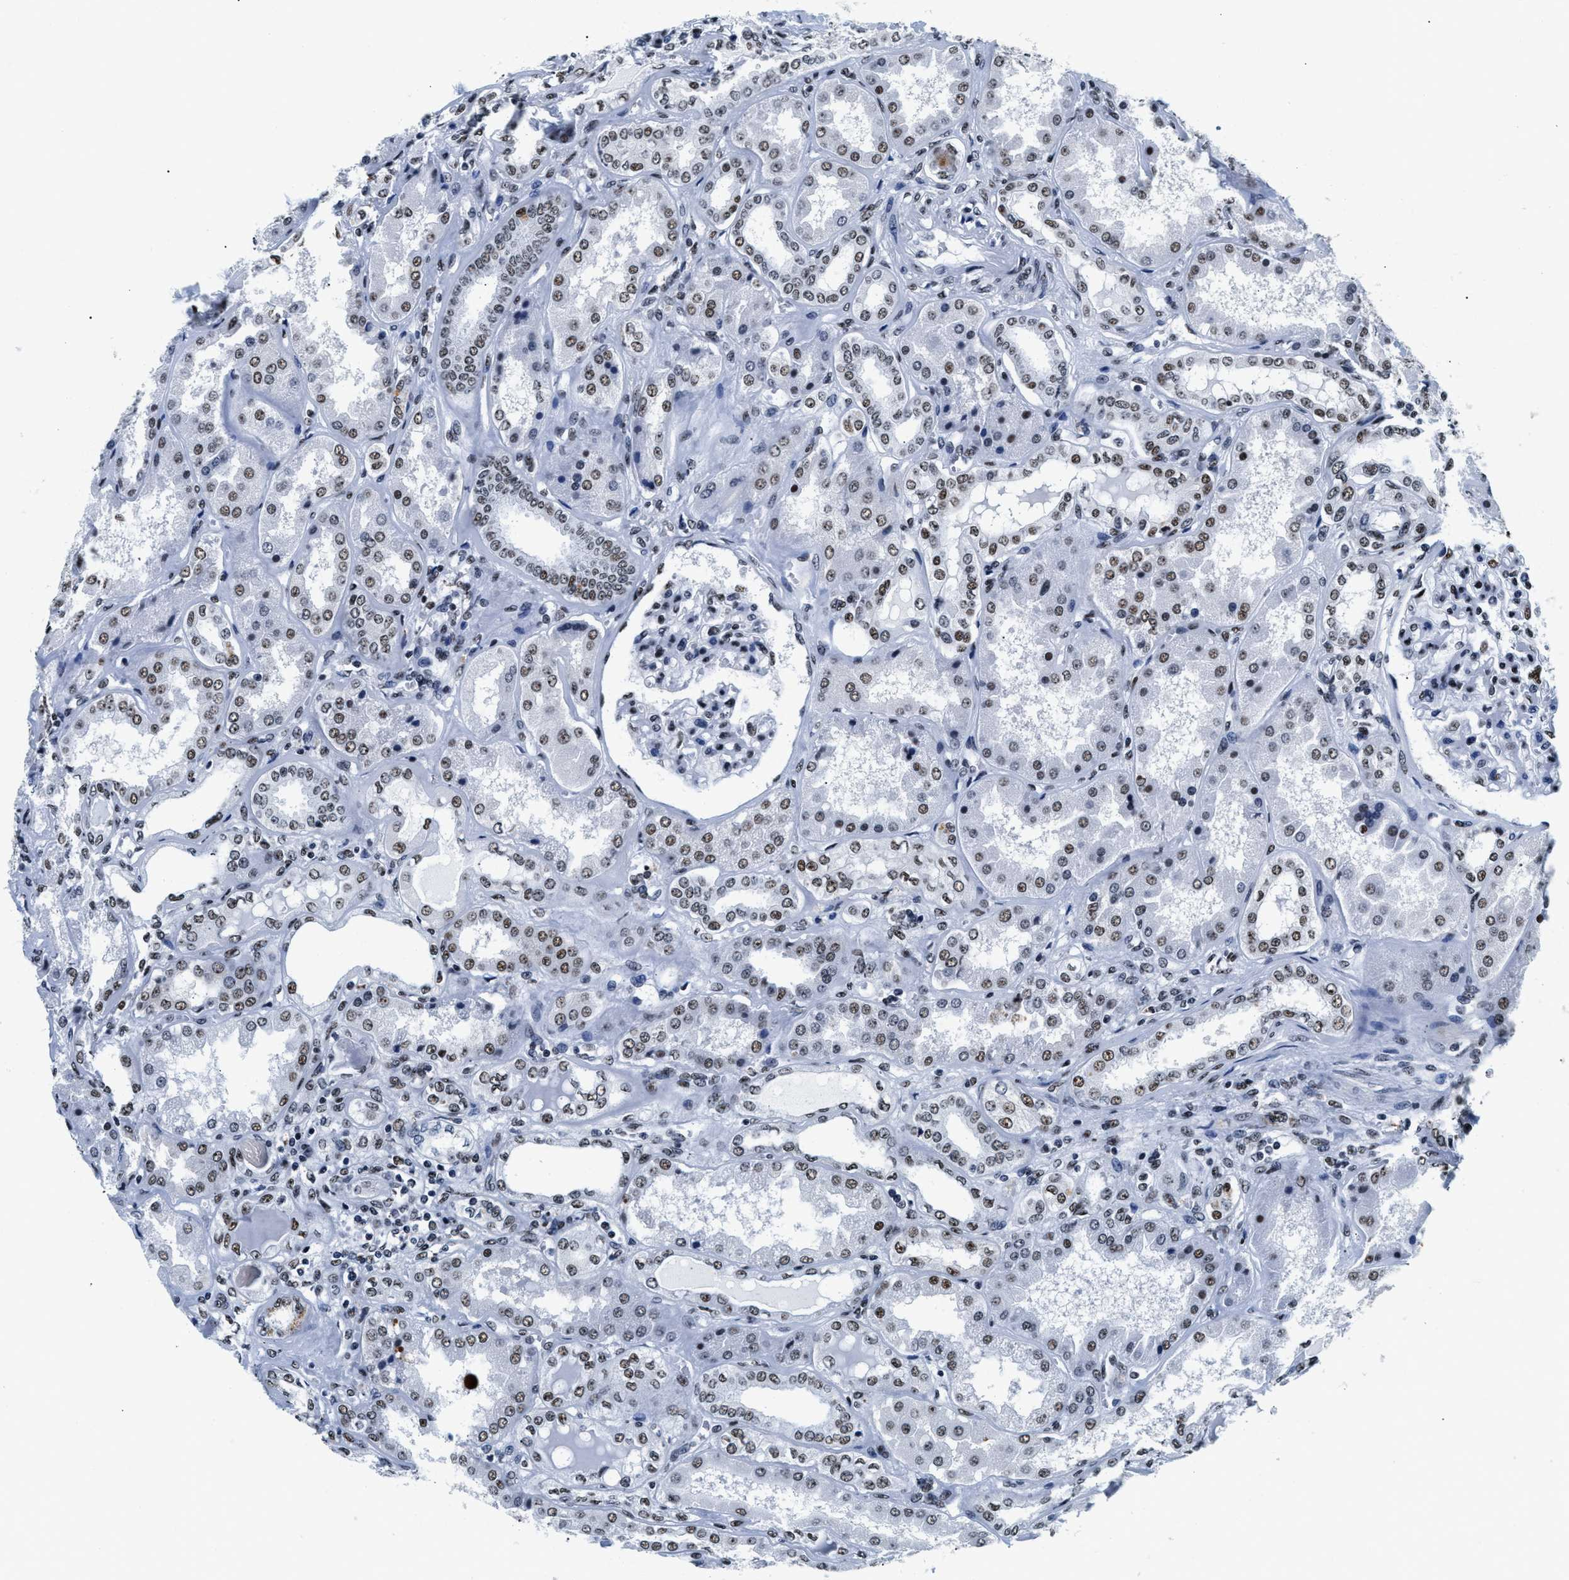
{"staining": {"intensity": "moderate", "quantity": "25%-75%", "location": "nuclear"}, "tissue": "kidney", "cell_type": "Cells in glomeruli", "image_type": "normal", "snomed": [{"axis": "morphology", "description": "Normal tissue, NOS"}, {"axis": "topography", "description": "Kidney"}], "caption": "Immunohistochemistry (IHC) staining of benign kidney, which demonstrates medium levels of moderate nuclear expression in approximately 25%-75% of cells in glomeruli indicating moderate nuclear protein positivity. The staining was performed using DAB (3,3'-diaminobenzidine) (brown) for protein detection and nuclei were counterstained in hematoxylin (blue).", "gene": "RAD50", "patient": {"sex": "female", "age": 56}}